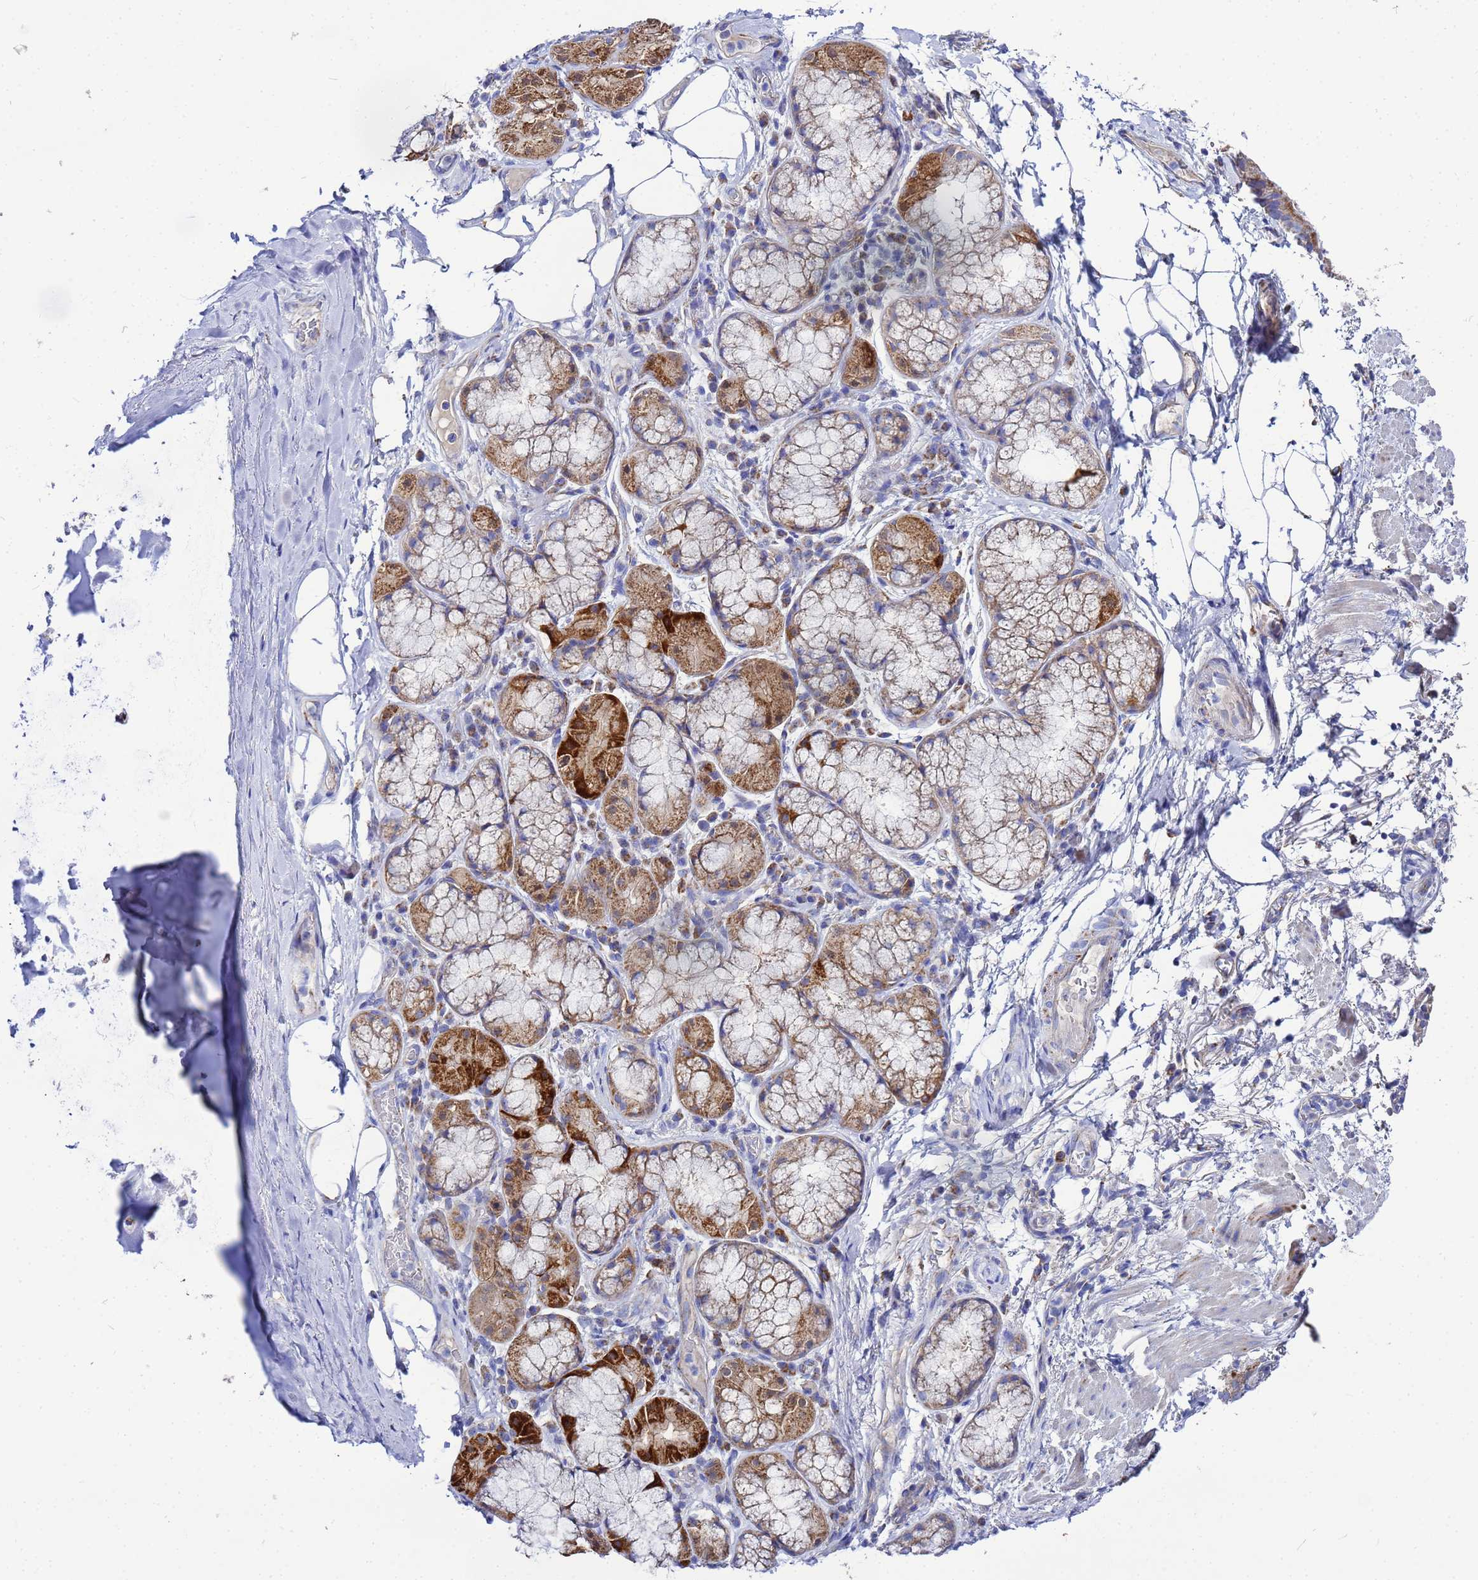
{"staining": {"intensity": "negative", "quantity": "none", "location": "none"}, "tissue": "adipose tissue", "cell_type": "Adipocytes", "image_type": "normal", "snomed": [{"axis": "morphology", "description": "Normal tissue, NOS"}, {"axis": "topography", "description": "Lymph node"}, {"axis": "topography", "description": "Cartilage tissue"}, {"axis": "topography", "description": "Bronchus"}], "caption": "High power microscopy micrograph of an IHC image of benign adipose tissue, revealing no significant positivity in adipocytes. The staining was performed using DAB (3,3'-diaminobenzidine) to visualize the protein expression in brown, while the nuclei were stained in blue with hematoxylin (Magnification: 20x).", "gene": "FAHD2A", "patient": {"sex": "male", "age": 63}}